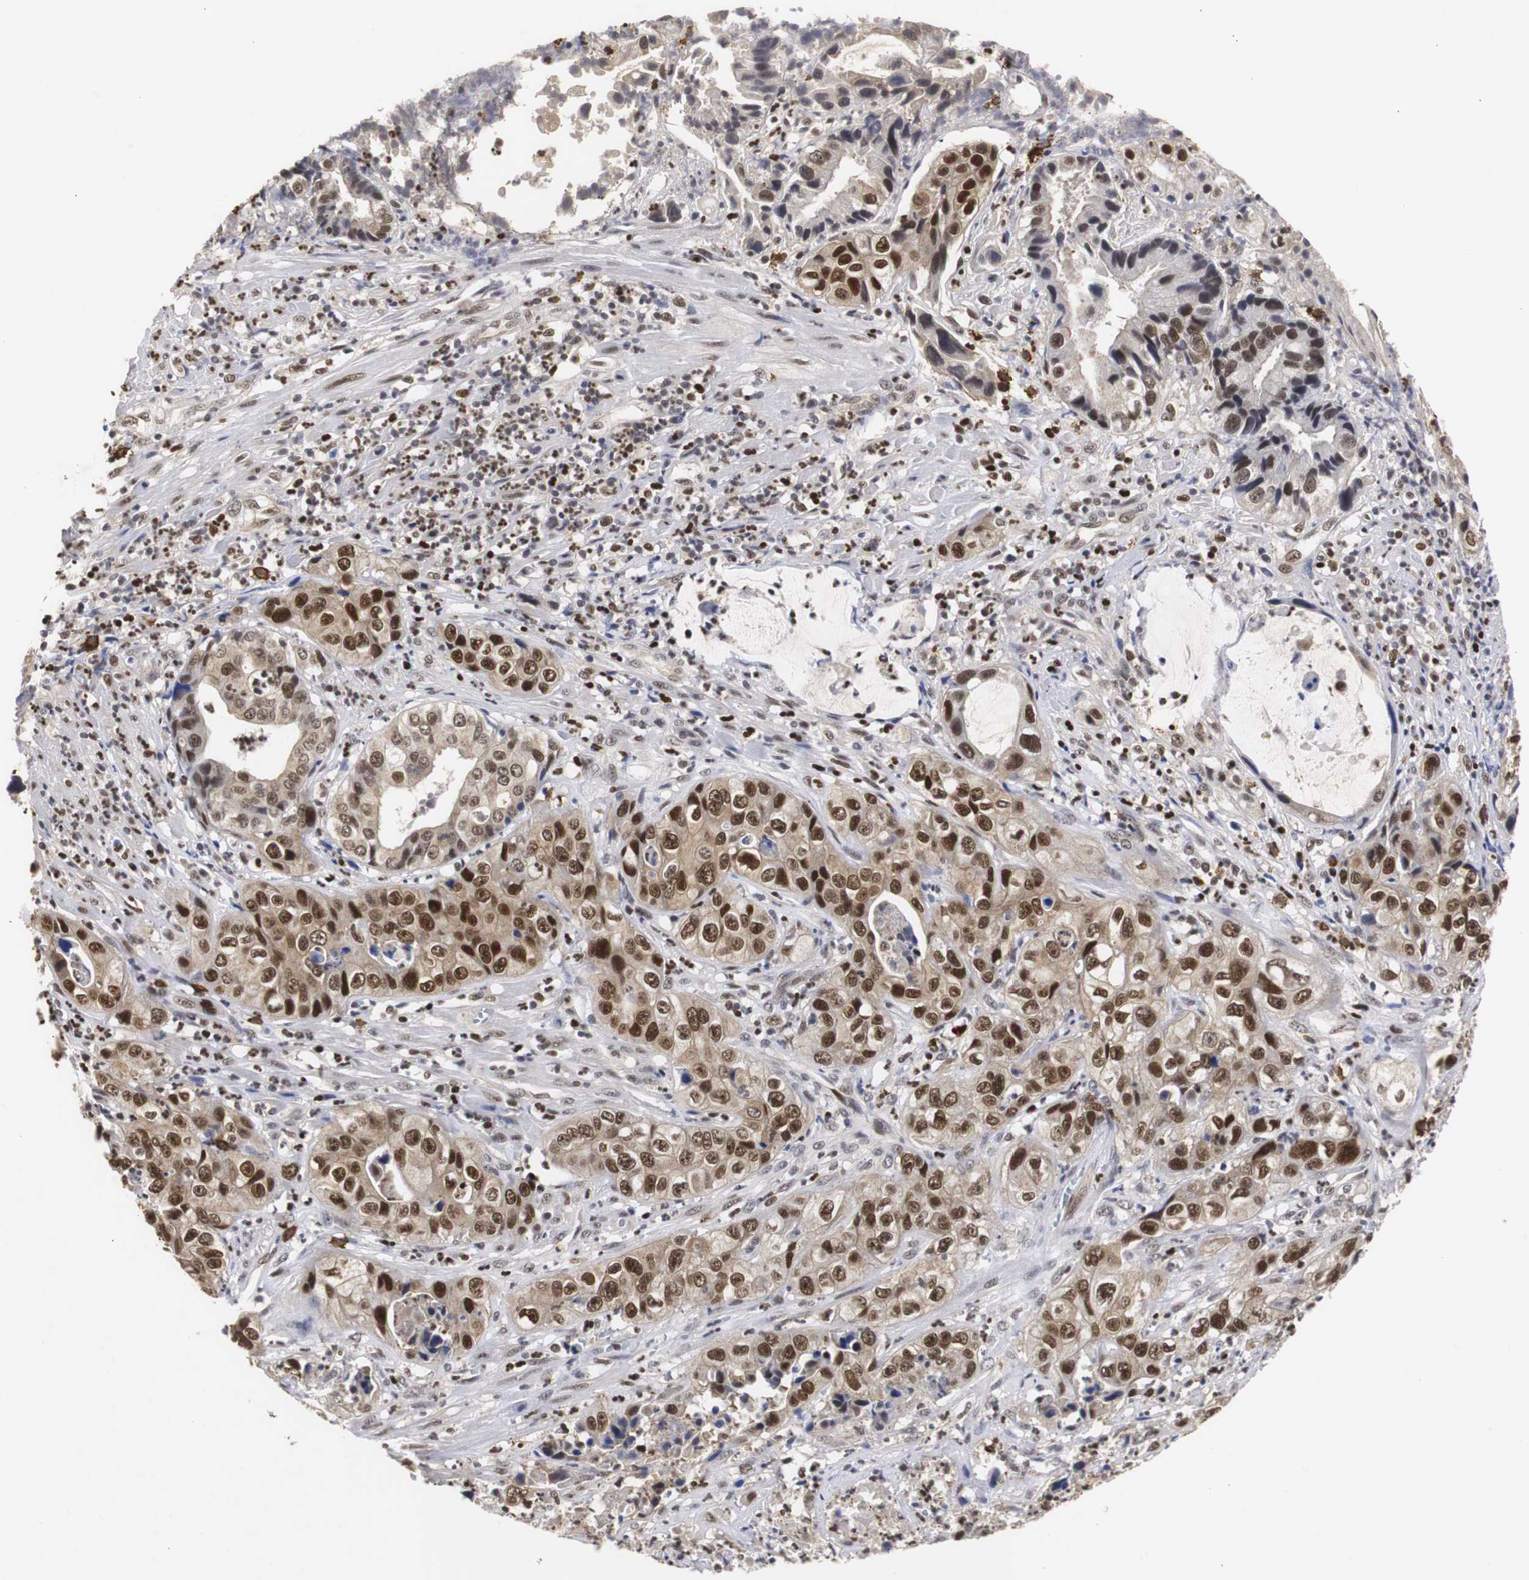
{"staining": {"intensity": "strong", "quantity": ">75%", "location": "cytoplasmic/membranous,nuclear"}, "tissue": "liver cancer", "cell_type": "Tumor cells", "image_type": "cancer", "snomed": [{"axis": "morphology", "description": "Cholangiocarcinoma"}, {"axis": "topography", "description": "Liver"}], "caption": "A brown stain labels strong cytoplasmic/membranous and nuclear positivity of a protein in cholangiocarcinoma (liver) tumor cells.", "gene": "ZFC3H1", "patient": {"sex": "female", "age": 61}}